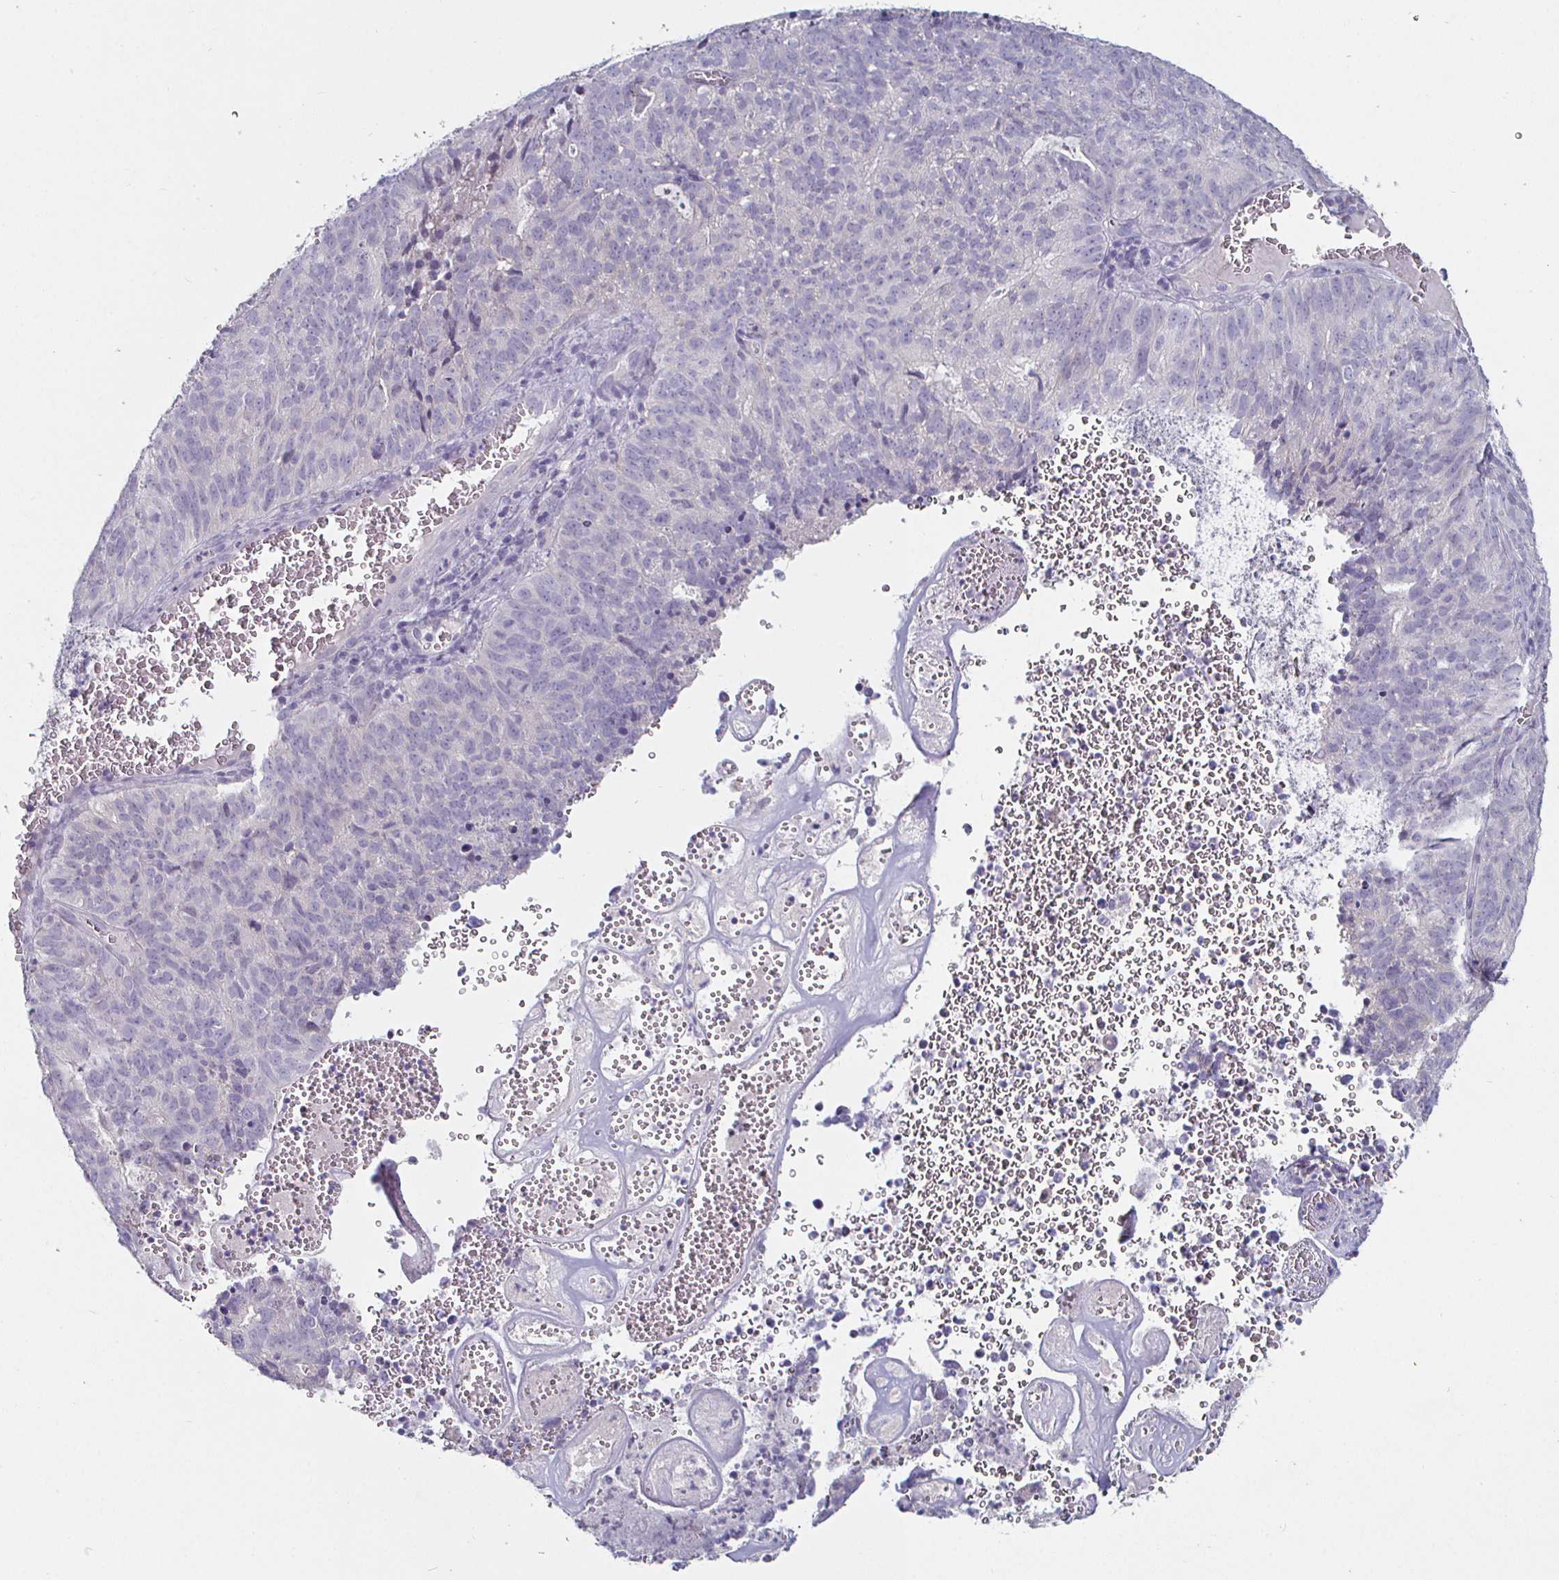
{"staining": {"intensity": "negative", "quantity": "none", "location": "none"}, "tissue": "cervical cancer", "cell_type": "Tumor cells", "image_type": "cancer", "snomed": [{"axis": "morphology", "description": "Adenocarcinoma, NOS"}, {"axis": "topography", "description": "Cervix"}], "caption": "IHC histopathology image of cervical cancer stained for a protein (brown), which reveals no expression in tumor cells.", "gene": "ENPP1", "patient": {"sex": "female", "age": 38}}